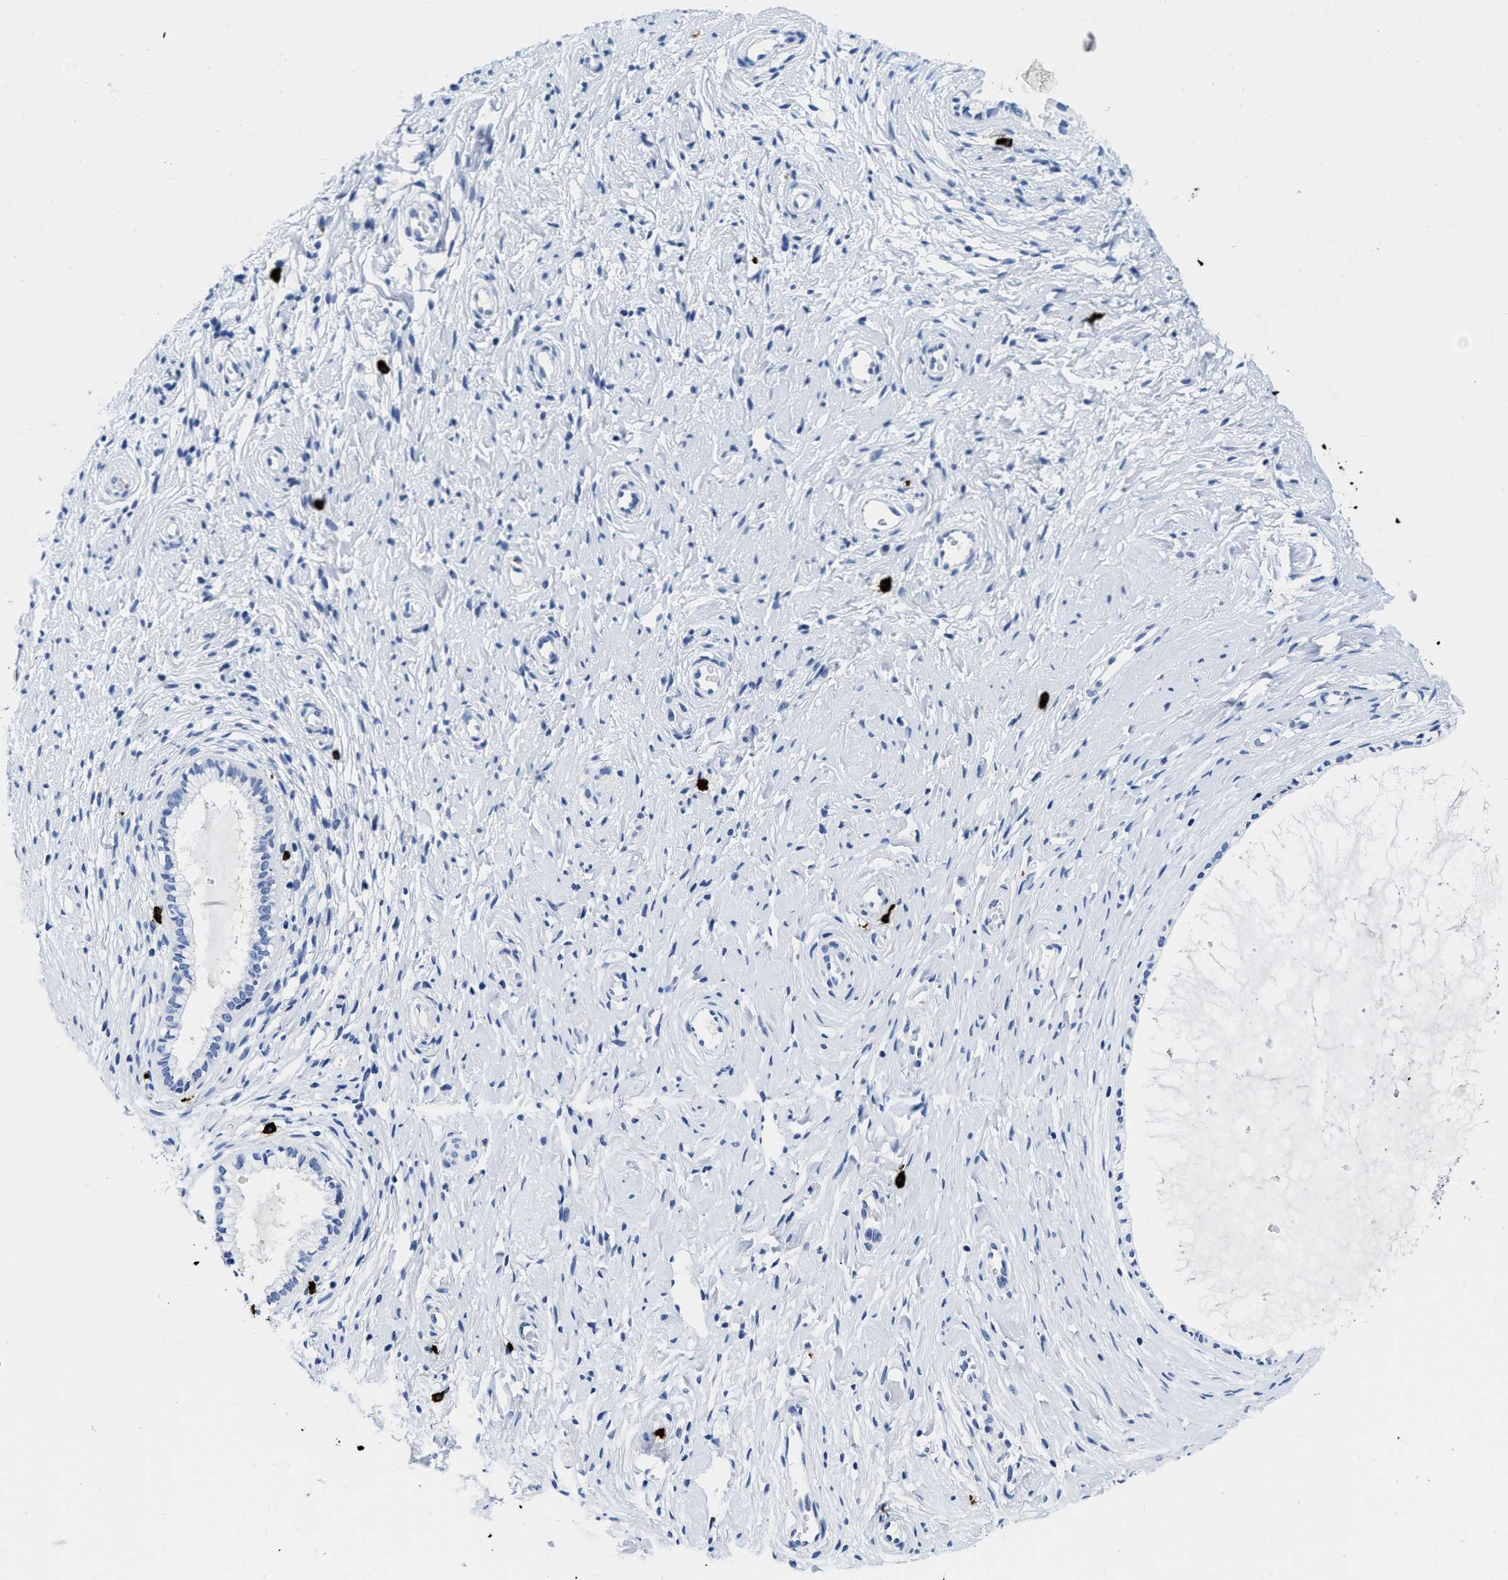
{"staining": {"intensity": "negative", "quantity": "none", "location": "none"}, "tissue": "cervix", "cell_type": "Glandular cells", "image_type": "normal", "snomed": [{"axis": "morphology", "description": "Normal tissue, NOS"}, {"axis": "topography", "description": "Cervix"}], "caption": "DAB immunohistochemical staining of normal human cervix demonstrates no significant staining in glandular cells.", "gene": "CER1", "patient": {"sex": "female", "age": 72}}